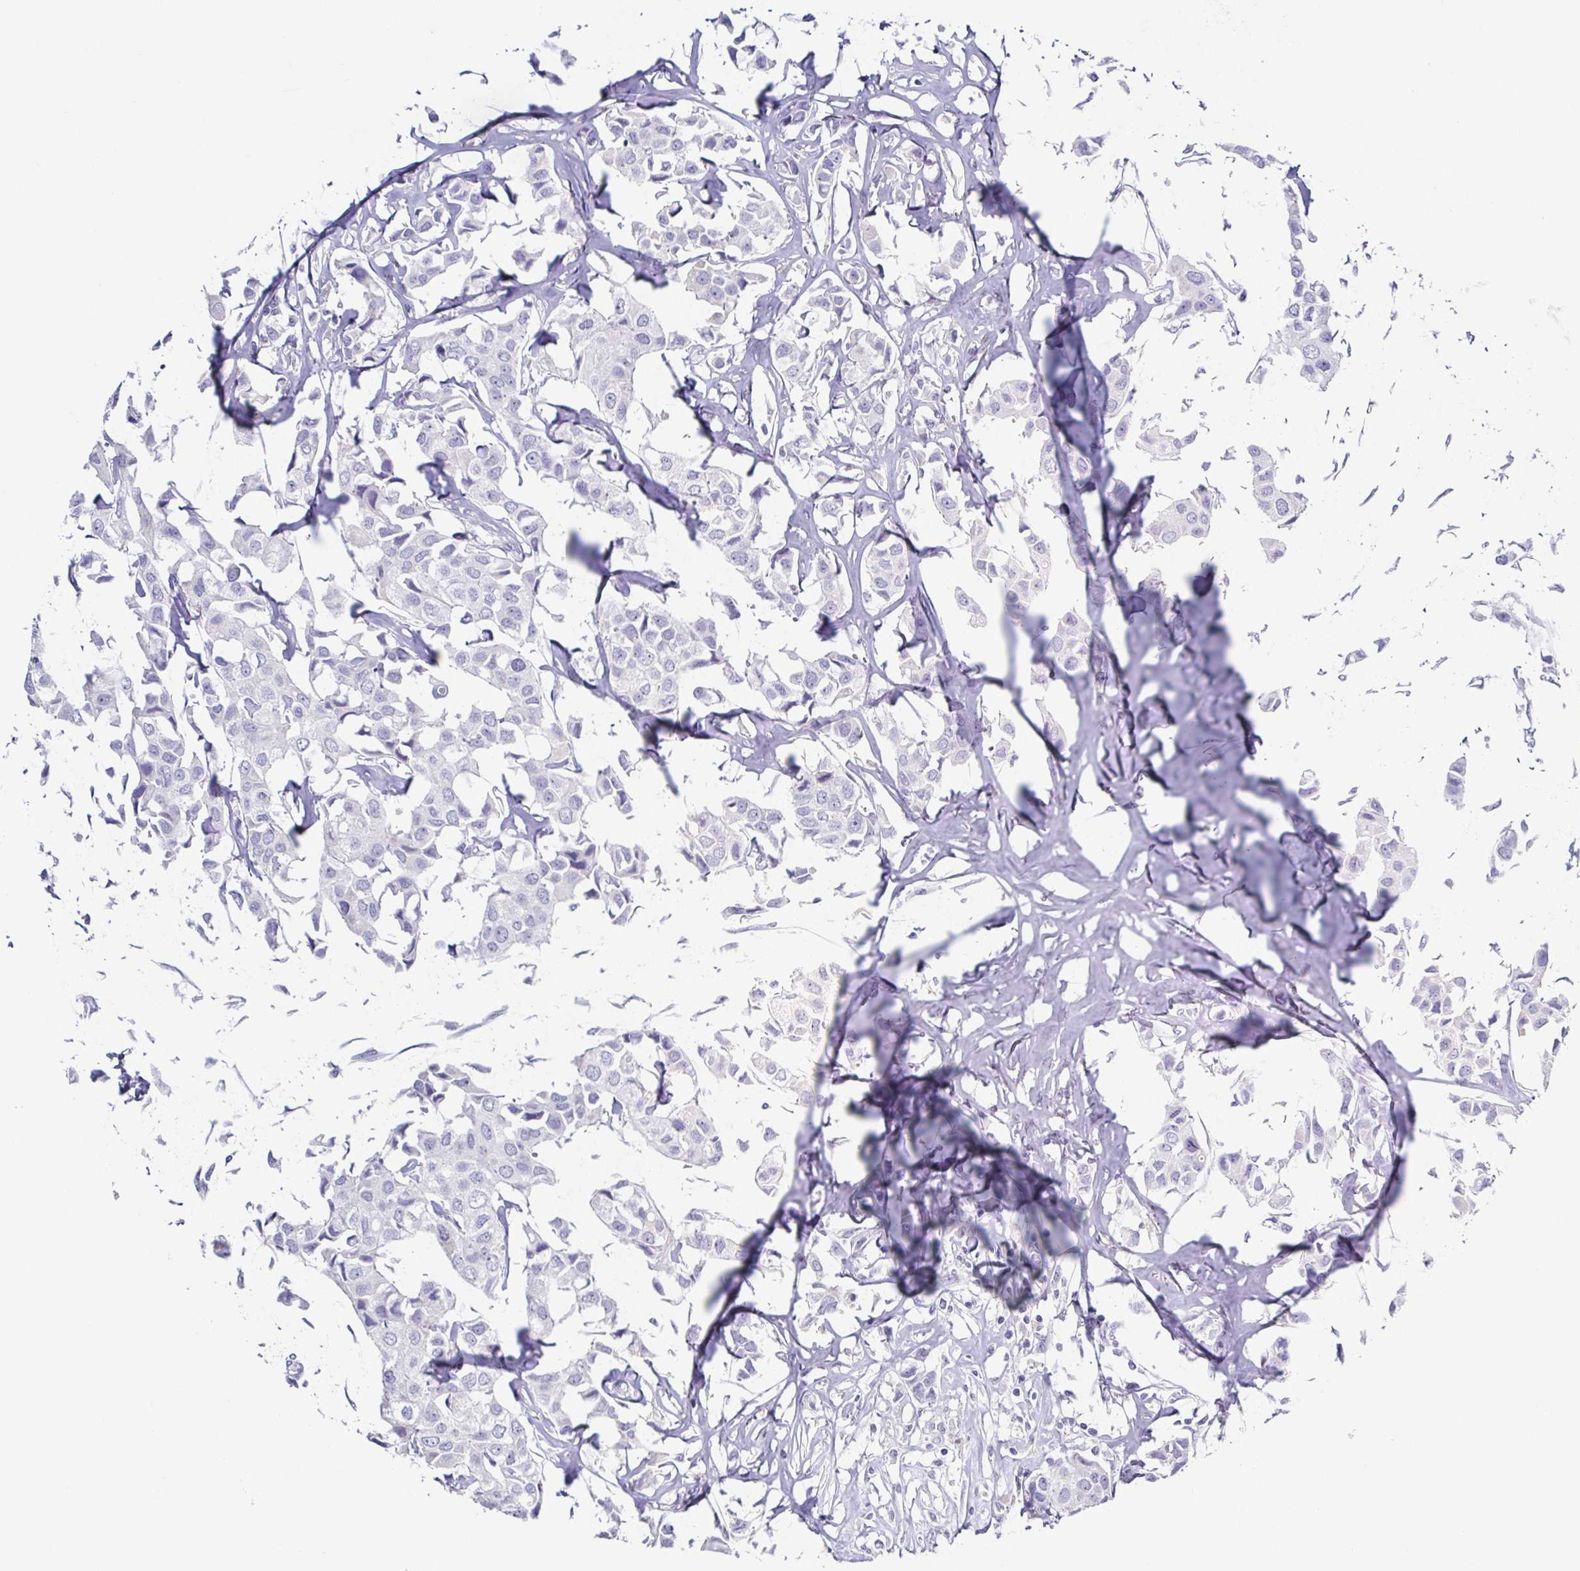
{"staining": {"intensity": "negative", "quantity": "none", "location": "none"}, "tissue": "breast cancer", "cell_type": "Tumor cells", "image_type": "cancer", "snomed": [{"axis": "morphology", "description": "Duct carcinoma"}, {"axis": "topography", "description": "Breast"}], "caption": "Tumor cells are negative for protein expression in human breast infiltrating ductal carcinoma.", "gene": "RDH11", "patient": {"sex": "female", "age": 80}}